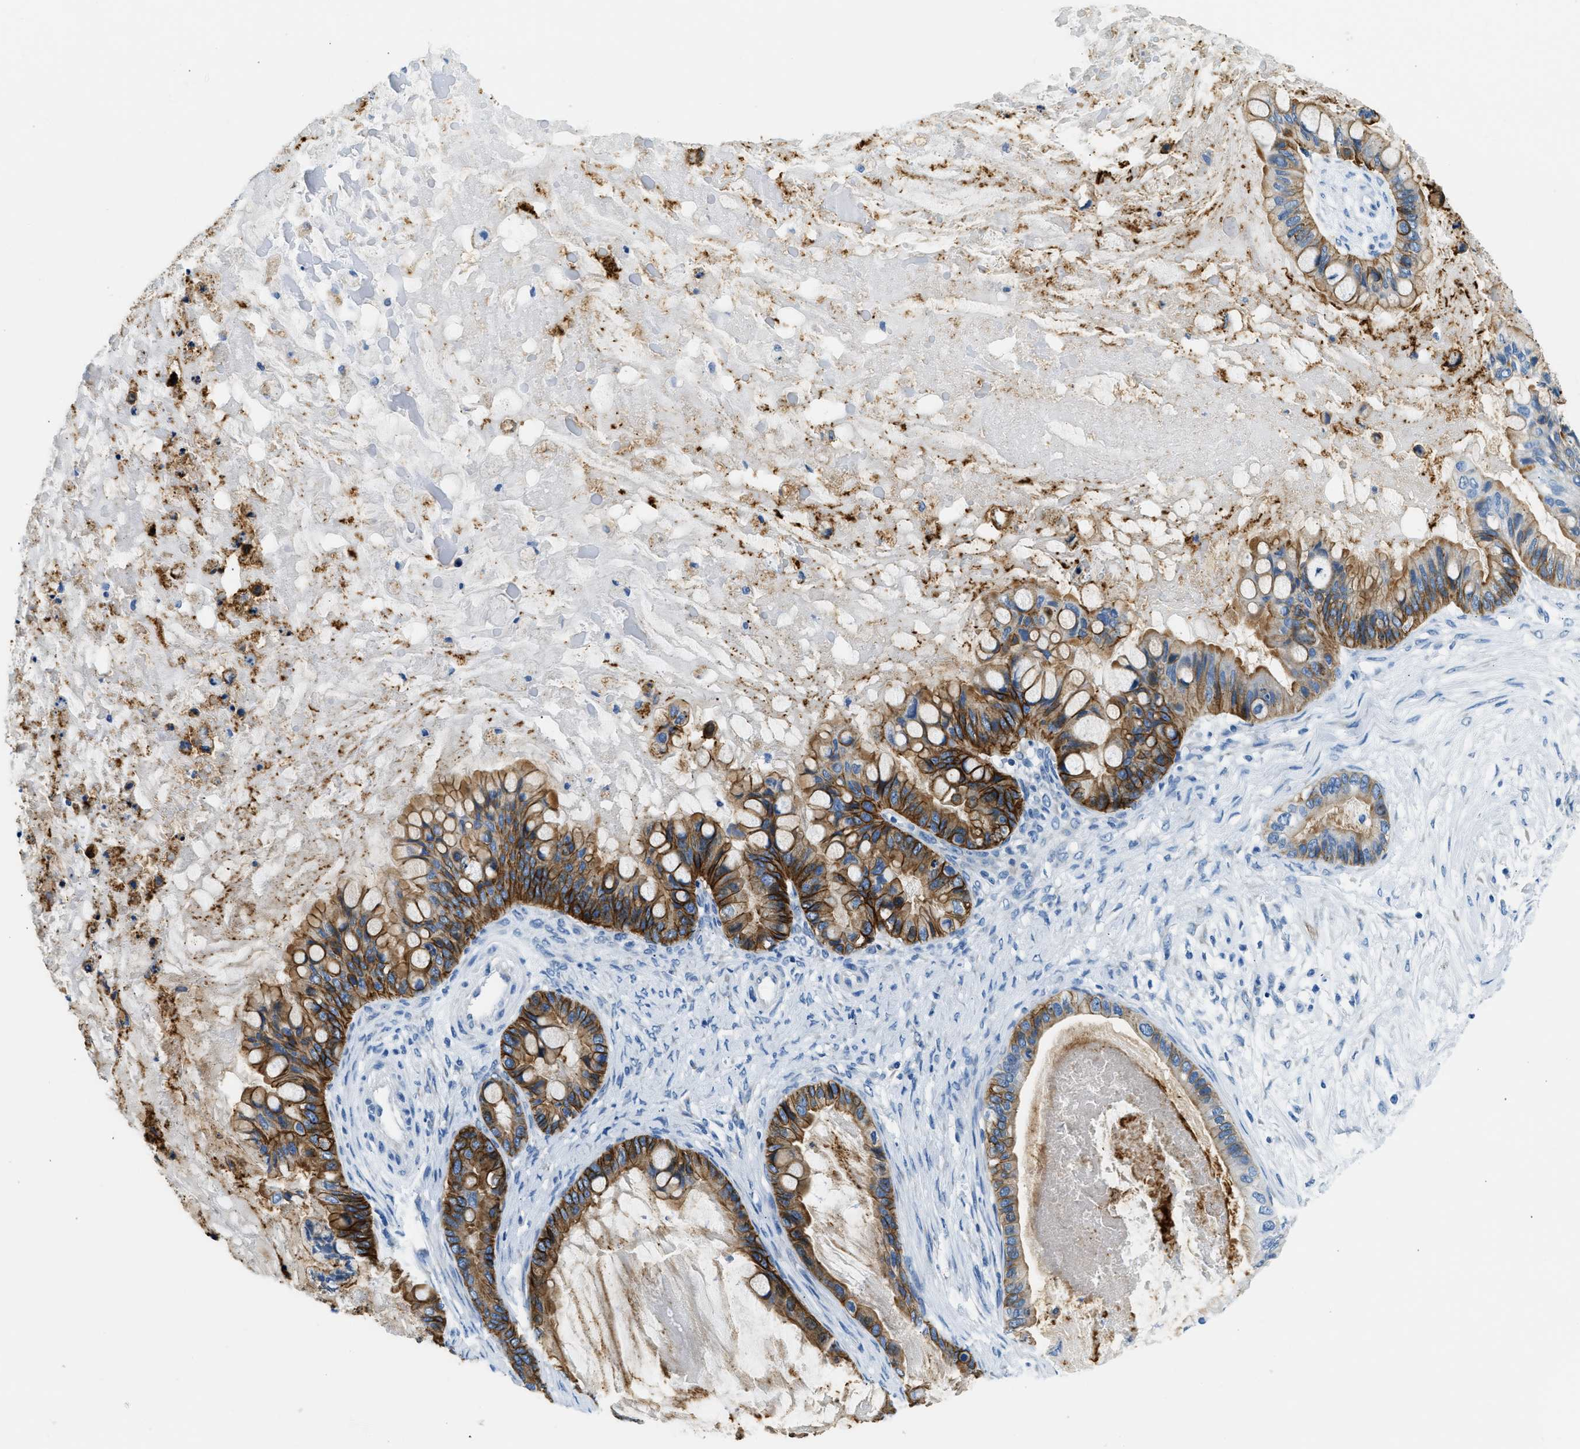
{"staining": {"intensity": "strong", "quantity": ">75%", "location": "cytoplasmic/membranous"}, "tissue": "ovarian cancer", "cell_type": "Tumor cells", "image_type": "cancer", "snomed": [{"axis": "morphology", "description": "Cystadenocarcinoma, mucinous, NOS"}, {"axis": "topography", "description": "Ovary"}], "caption": "An immunohistochemistry photomicrograph of tumor tissue is shown. Protein staining in brown labels strong cytoplasmic/membranous positivity in ovarian cancer (mucinous cystadenocarcinoma) within tumor cells. (IHC, brightfield microscopy, high magnification).", "gene": "CLDN18", "patient": {"sex": "female", "age": 80}}